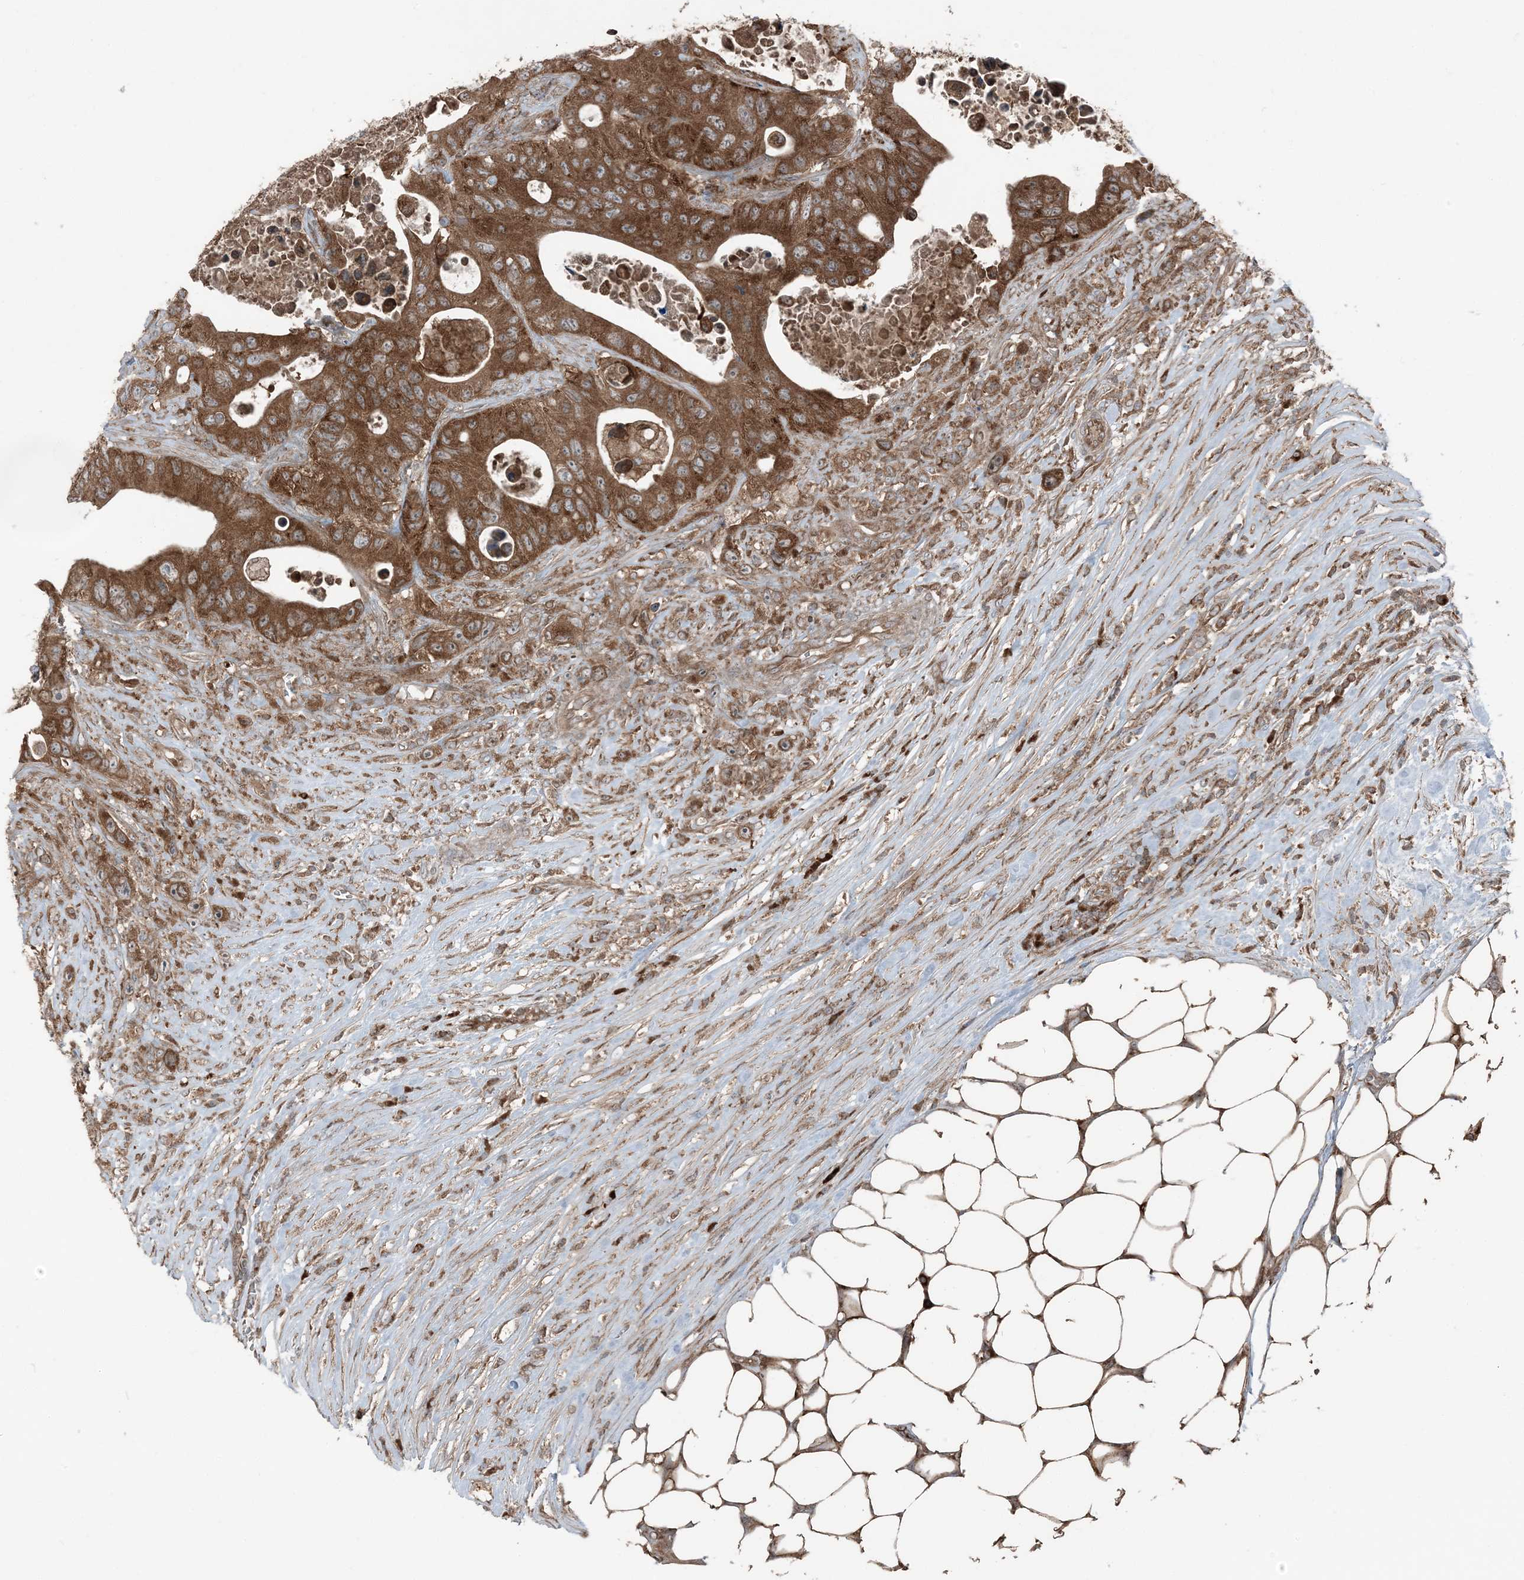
{"staining": {"intensity": "strong", "quantity": ">75%", "location": "cytoplasmic/membranous"}, "tissue": "colorectal cancer", "cell_type": "Tumor cells", "image_type": "cancer", "snomed": [{"axis": "morphology", "description": "Adenocarcinoma, NOS"}, {"axis": "topography", "description": "Colon"}], "caption": "An immunohistochemistry (IHC) photomicrograph of neoplastic tissue is shown. Protein staining in brown labels strong cytoplasmic/membranous positivity in colorectal adenocarcinoma within tumor cells.", "gene": "RAB3GAP1", "patient": {"sex": "female", "age": 46}}